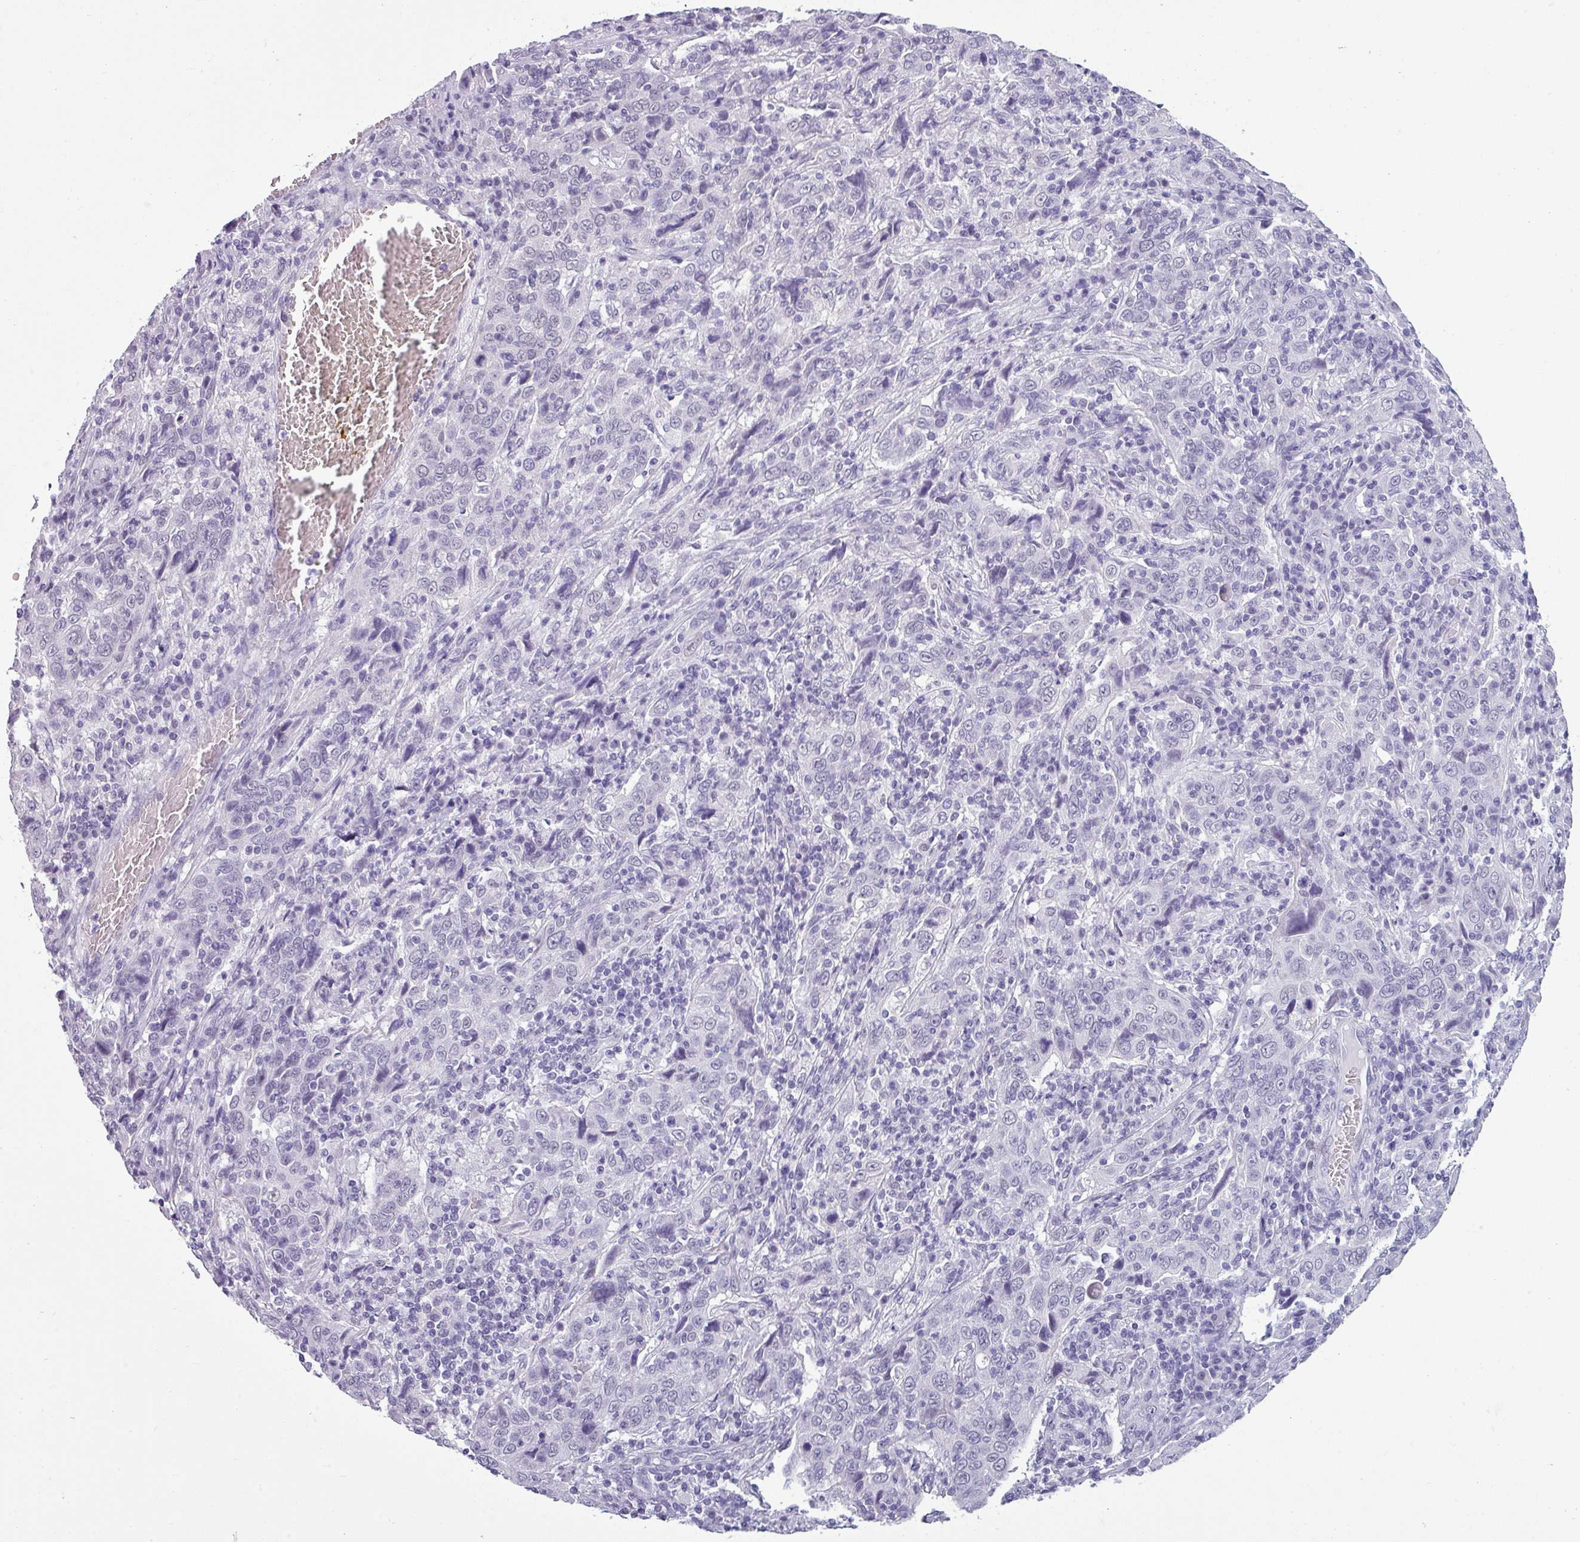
{"staining": {"intensity": "negative", "quantity": "none", "location": "none"}, "tissue": "cervical cancer", "cell_type": "Tumor cells", "image_type": "cancer", "snomed": [{"axis": "morphology", "description": "Squamous cell carcinoma, NOS"}, {"axis": "topography", "description": "Cervix"}], "caption": "This is an immunohistochemistry micrograph of cervical cancer (squamous cell carcinoma). There is no staining in tumor cells.", "gene": "SRGAP1", "patient": {"sex": "female", "age": 46}}